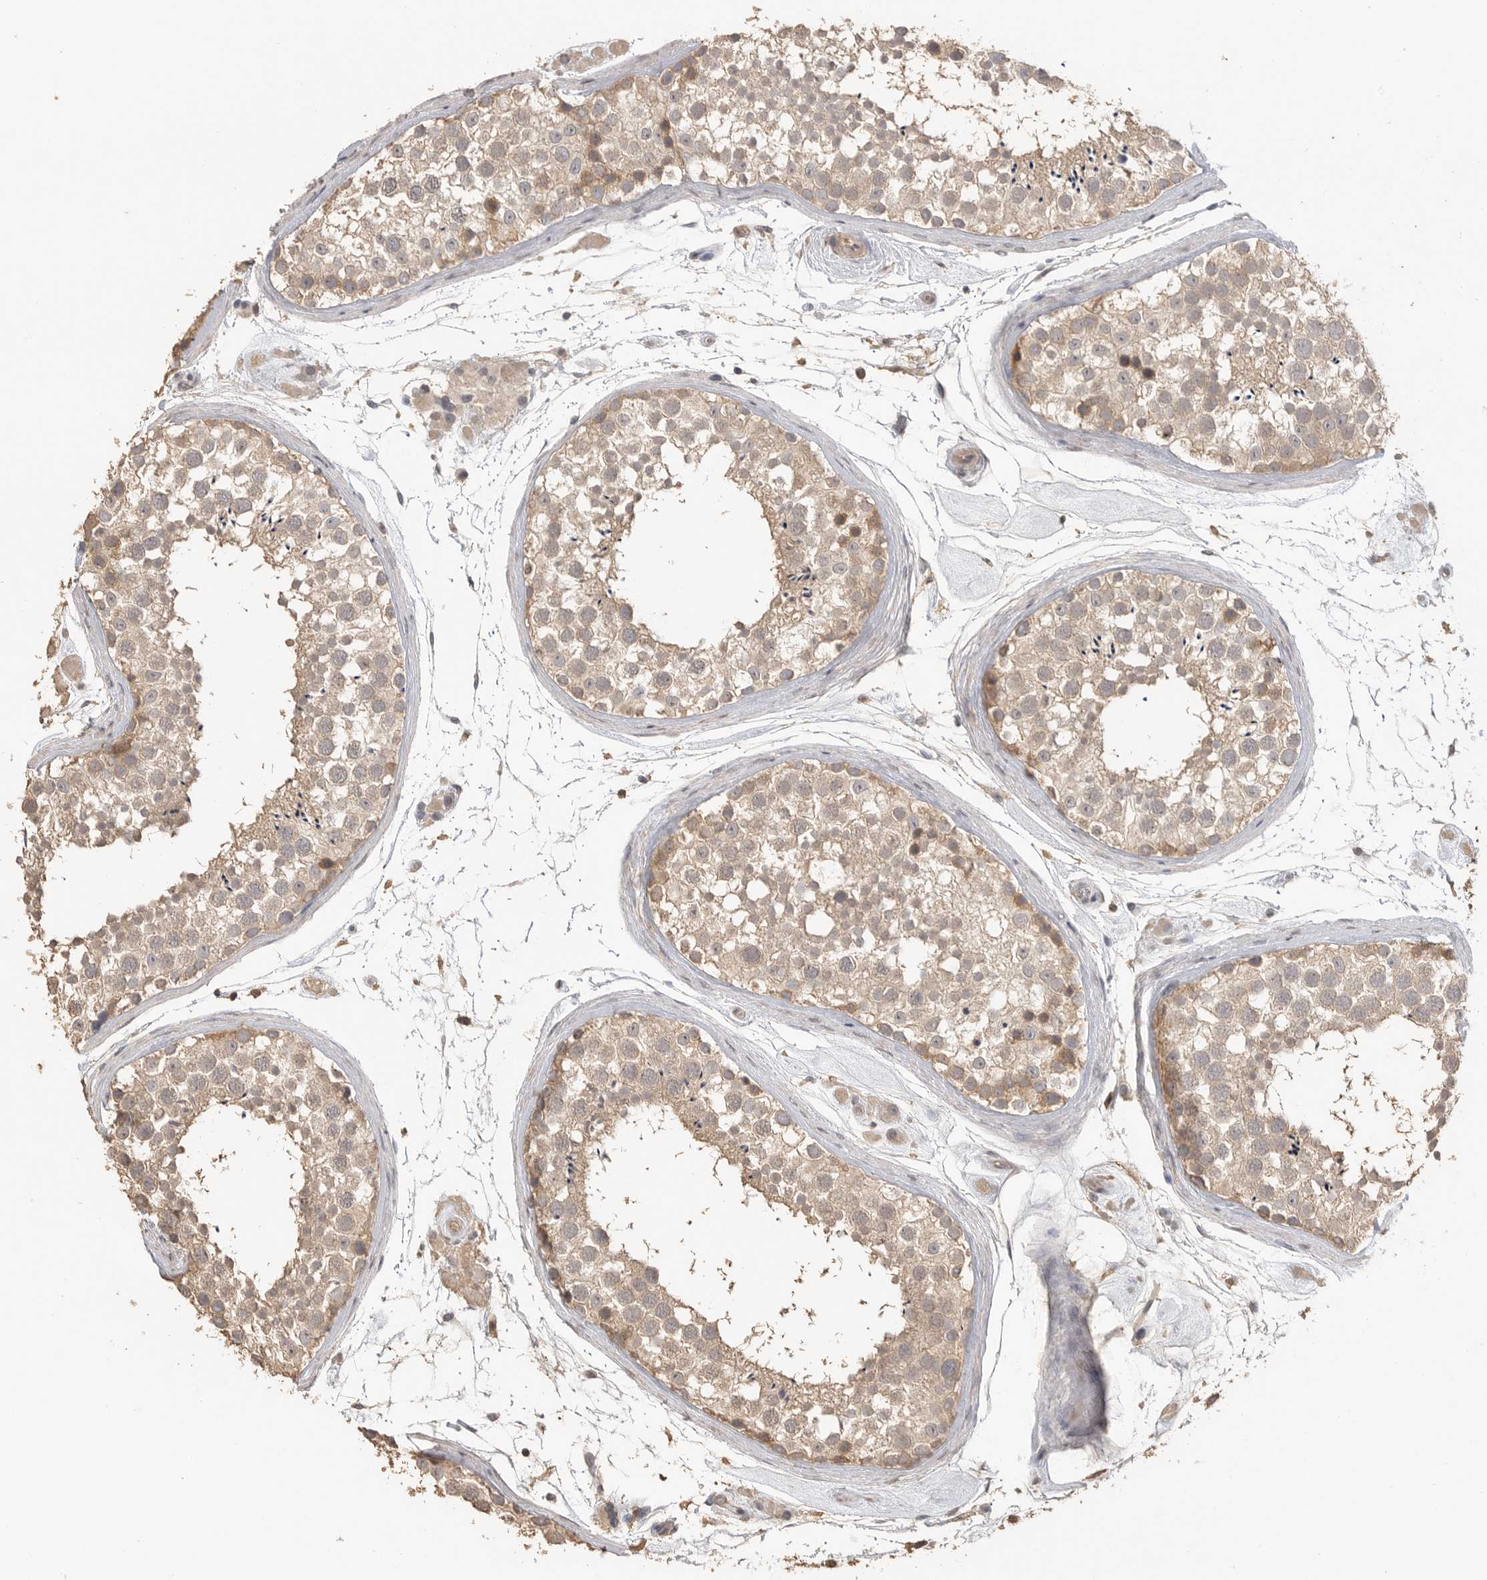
{"staining": {"intensity": "weak", "quantity": ">75%", "location": "cytoplasmic/membranous"}, "tissue": "testis", "cell_type": "Cells in seminiferous ducts", "image_type": "normal", "snomed": [{"axis": "morphology", "description": "Normal tissue, NOS"}, {"axis": "topography", "description": "Testis"}], "caption": "The image demonstrates a brown stain indicating the presence of a protein in the cytoplasmic/membranous of cells in seminiferous ducts in testis. The protein is stained brown, and the nuclei are stained in blue (DAB IHC with brightfield microscopy, high magnification).", "gene": "MAP2K1", "patient": {"sex": "male", "age": 46}}